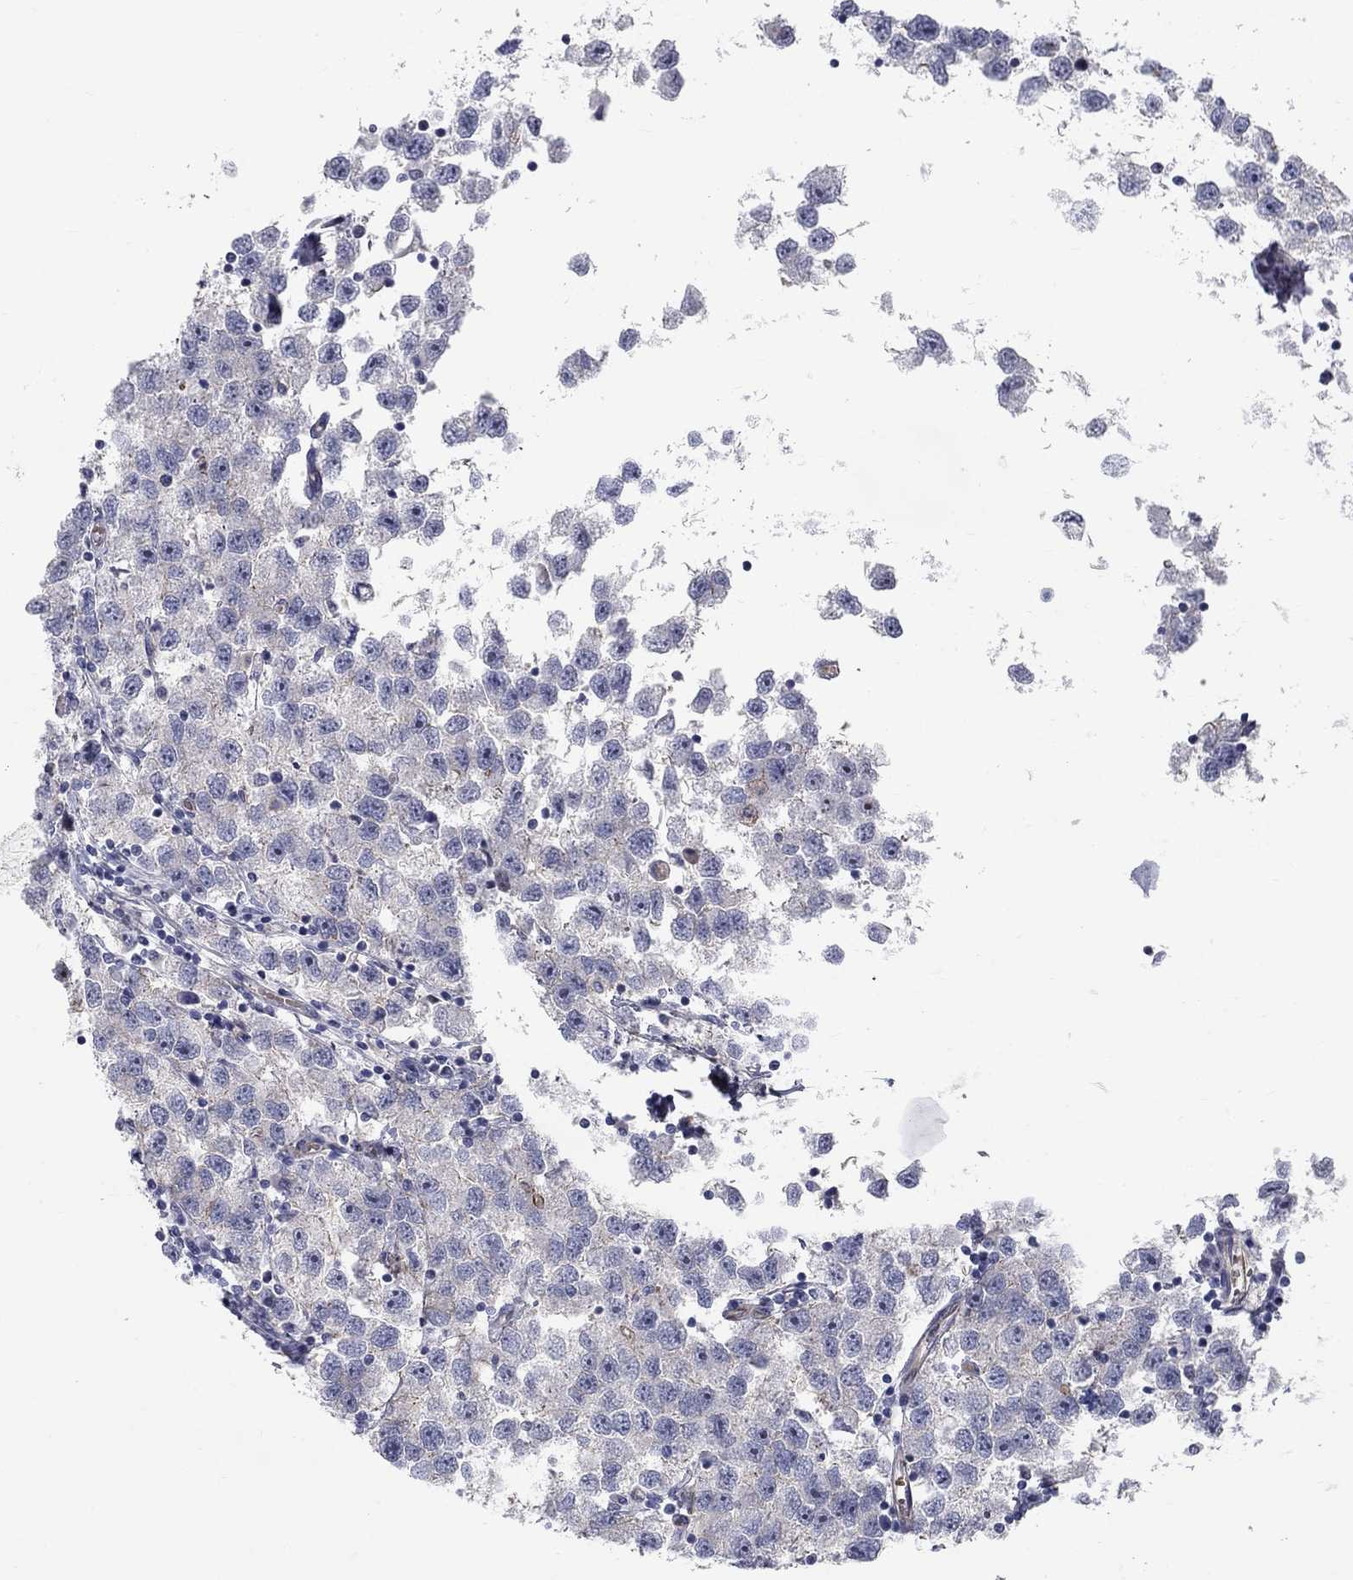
{"staining": {"intensity": "negative", "quantity": "none", "location": "none"}, "tissue": "testis cancer", "cell_type": "Tumor cells", "image_type": "cancer", "snomed": [{"axis": "morphology", "description": "Seminoma, NOS"}, {"axis": "topography", "description": "Testis"}], "caption": "High power microscopy micrograph of an IHC image of seminoma (testis), revealing no significant expression in tumor cells.", "gene": "SLC1A1", "patient": {"sex": "male", "age": 26}}